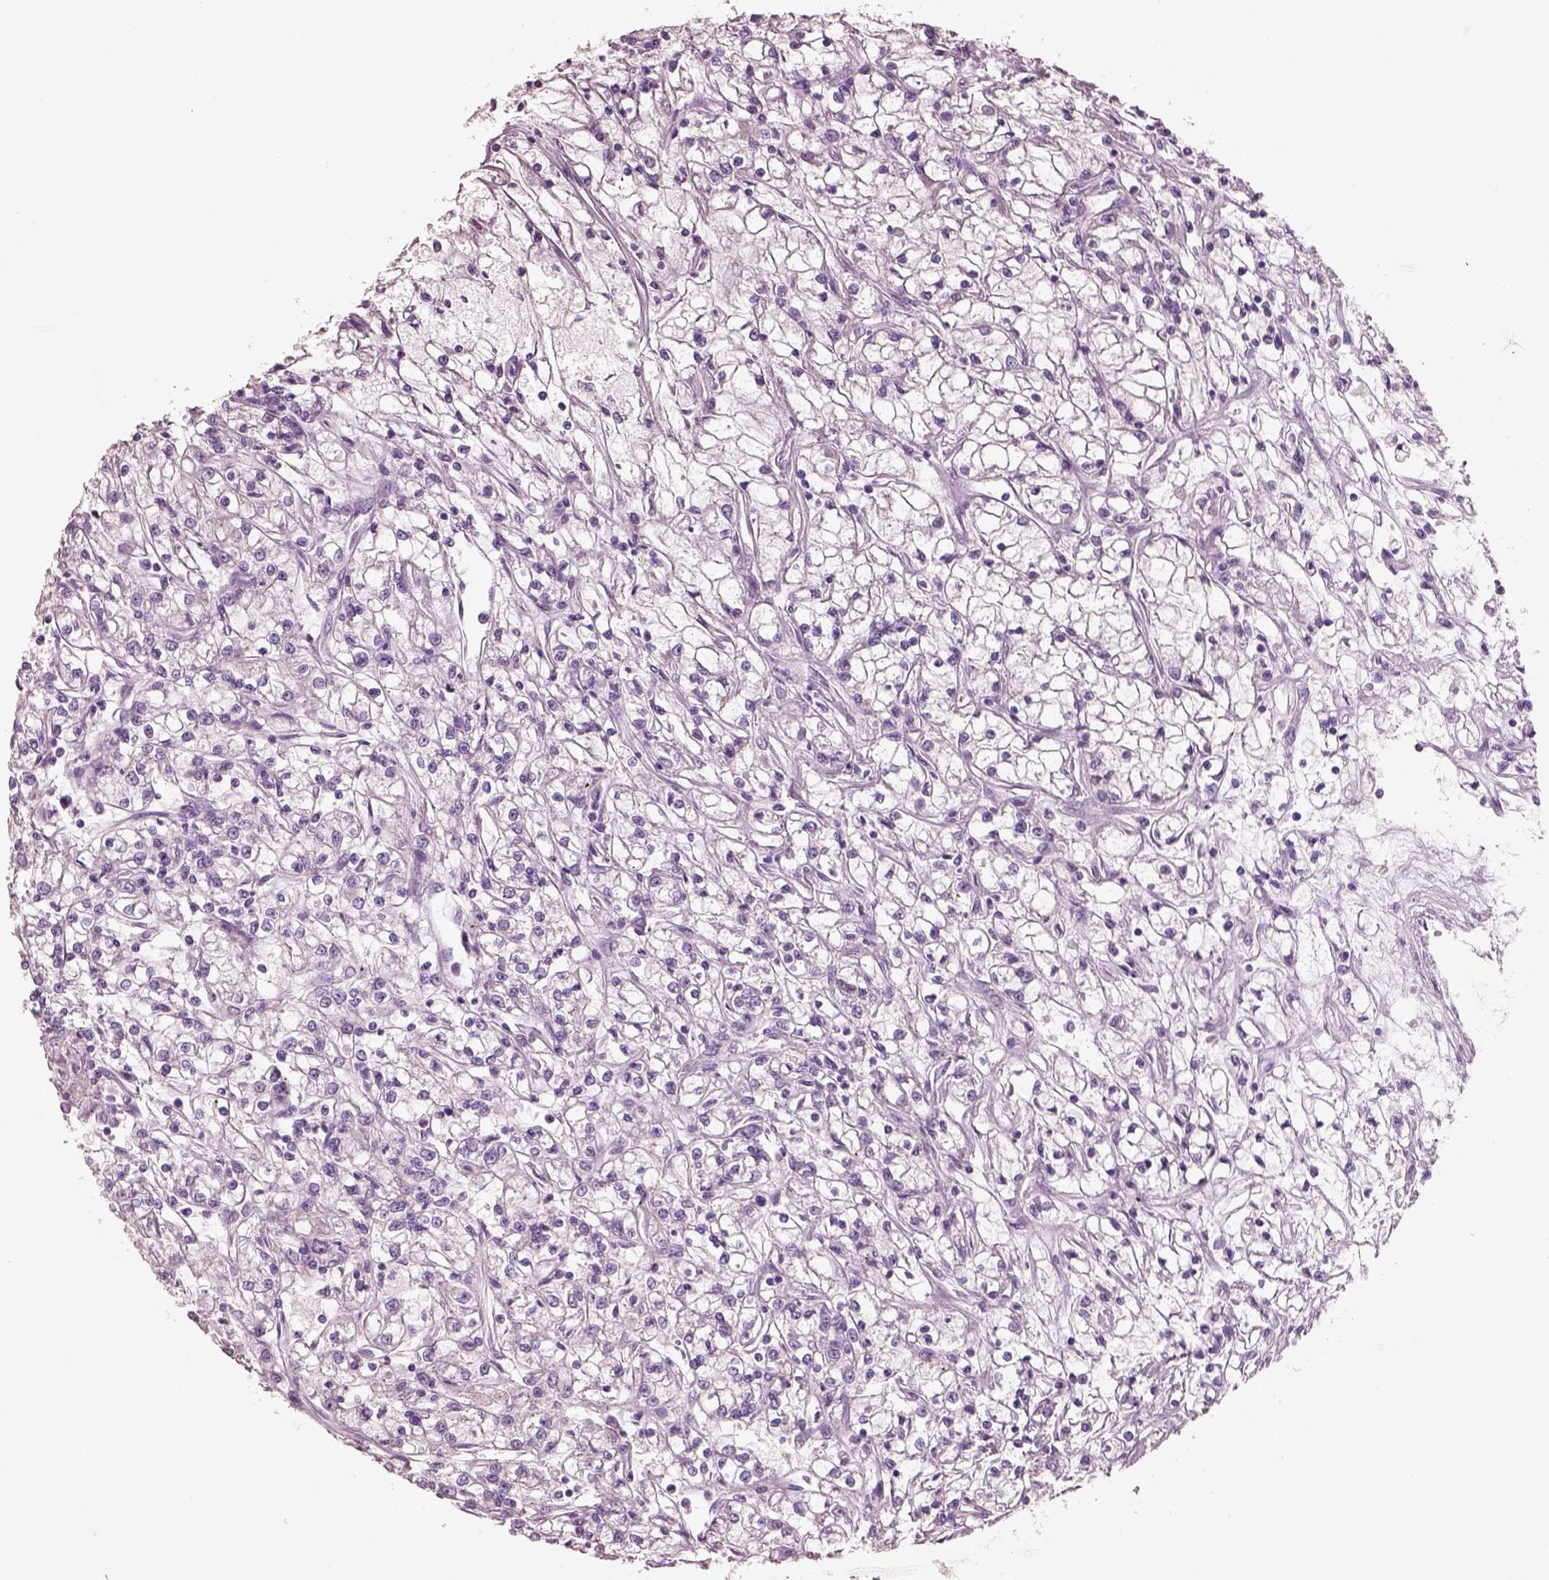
{"staining": {"intensity": "negative", "quantity": "none", "location": "none"}, "tissue": "renal cancer", "cell_type": "Tumor cells", "image_type": "cancer", "snomed": [{"axis": "morphology", "description": "Adenocarcinoma, NOS"}, {"axis": "topography", "description": "Kidney"}], "caption": "DAB (3,3'-diaminobenzidine) immunohistochemical staining of adenocarcinoma (renal) demonstrates no significant staining in tumor cells.", "gene": "PNOC", "patient": {"sex": "female", "age": 59}}